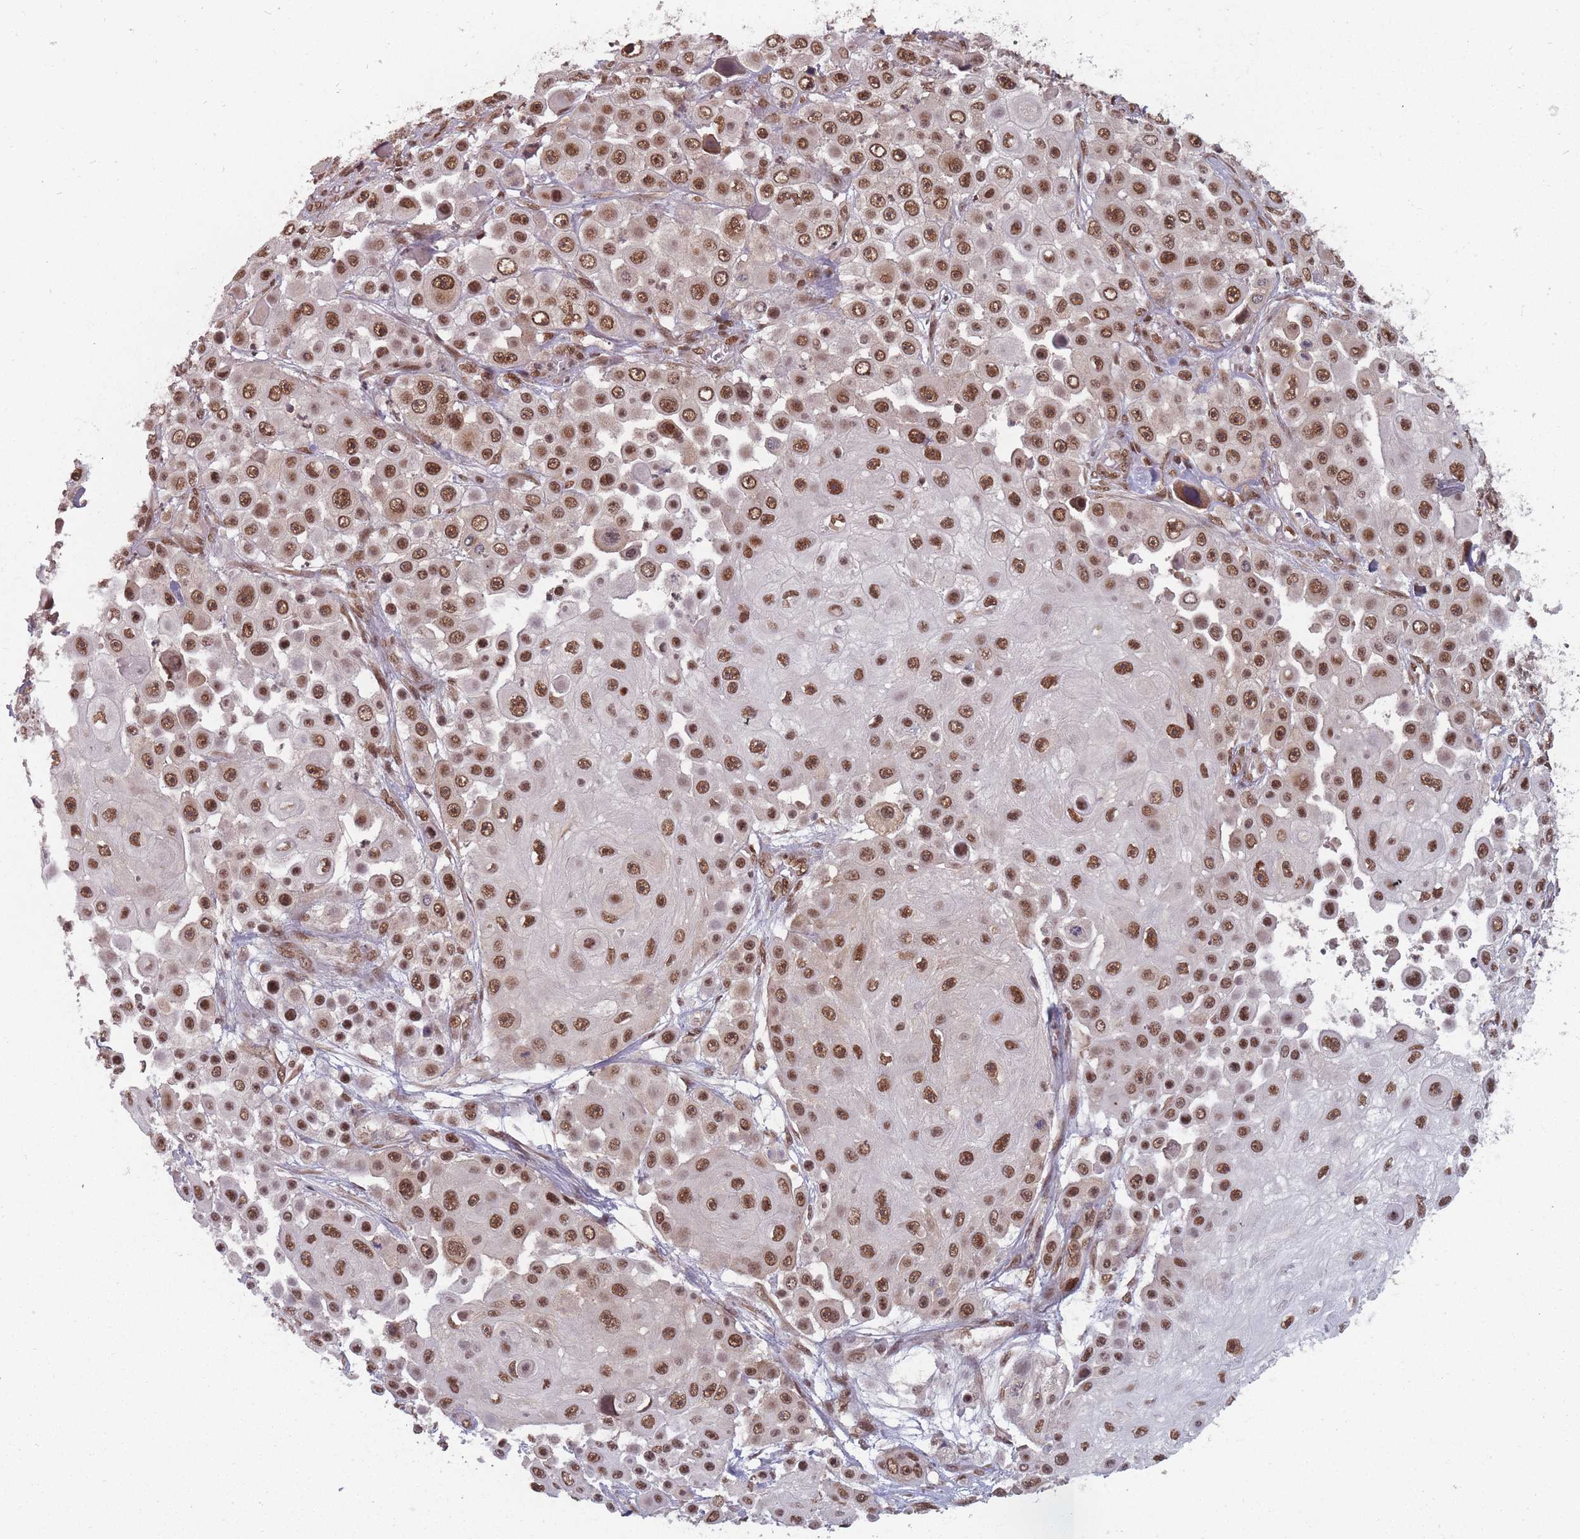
{"staining": {"intensity": "moderate", "quantity": ">75%", "location": "nuclear"}, "tissue": "skin cancer", "cell_type": "Tumor cells", "image_type": "cancer", "snomed": [{"axis": "morphology", "description": "Squamous cell carcinoma, NOS"}, {"axis": "topography", "description": "Skin"}], "caption": "A micrograph of human skin cancer (squamous cell carcinoma) stained for a protein shows moderate nuclear brown staining in tumor cells.", "gene": "TMED3", "patient": {"sex": "male", "age": 67}}